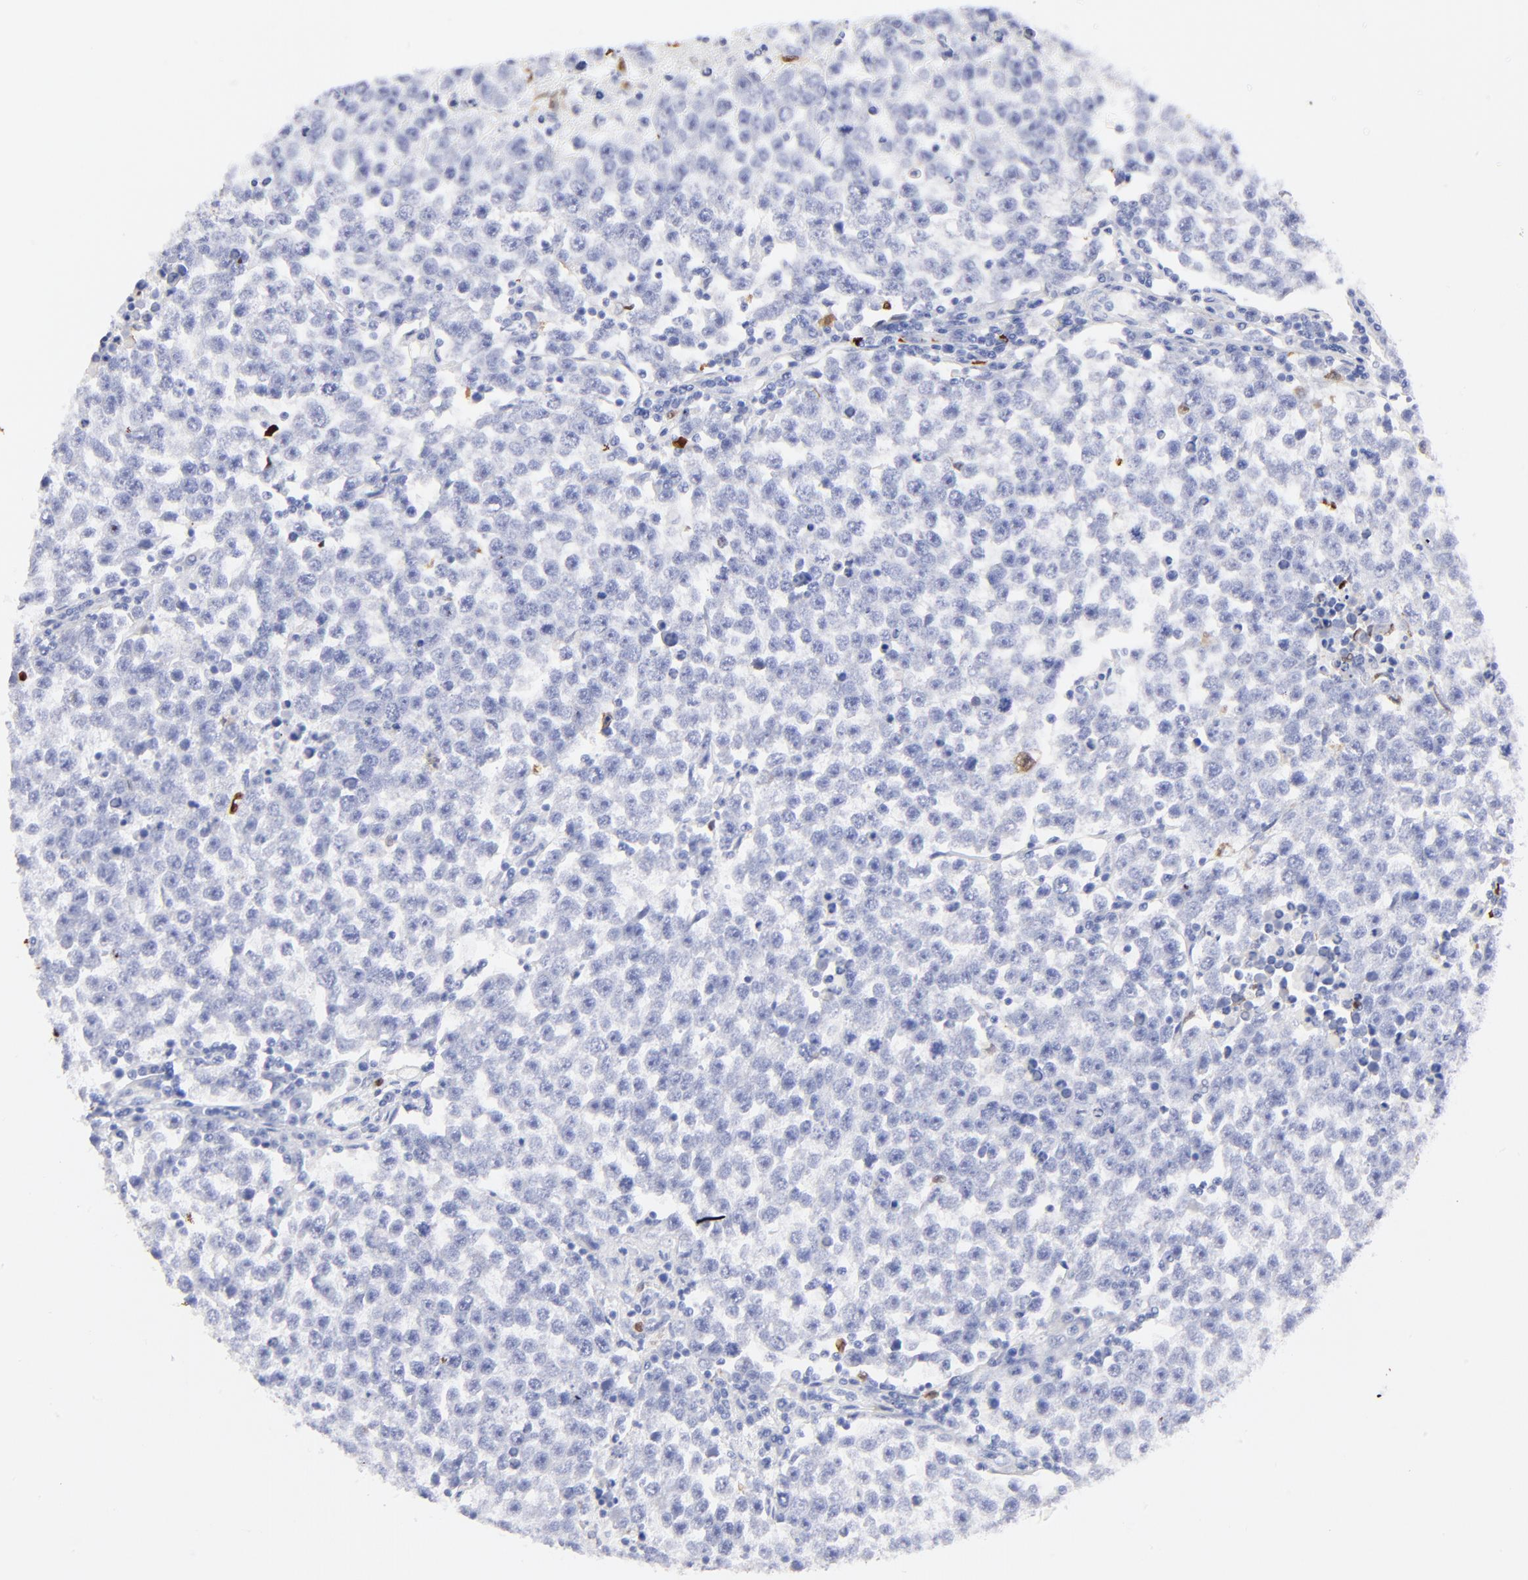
{"staining": {"intensity": "negative", "quantity": "none", "location": "none"}, "tissue": "testis cancer", "cell_type": "Tumor cells", "image_type": "cancer", "snomed": [{"axis": "morphology", "description": "Seminoma, NOS"}, {"axis": "topography", "description": "Testis"}], "caption": "Human seminoma (testis) stained for a protein using immunohistochemistry demonstrates no expression in tumor cells.", "gene": "S100A12", "patient": {"sex": "male", "age": 36}}